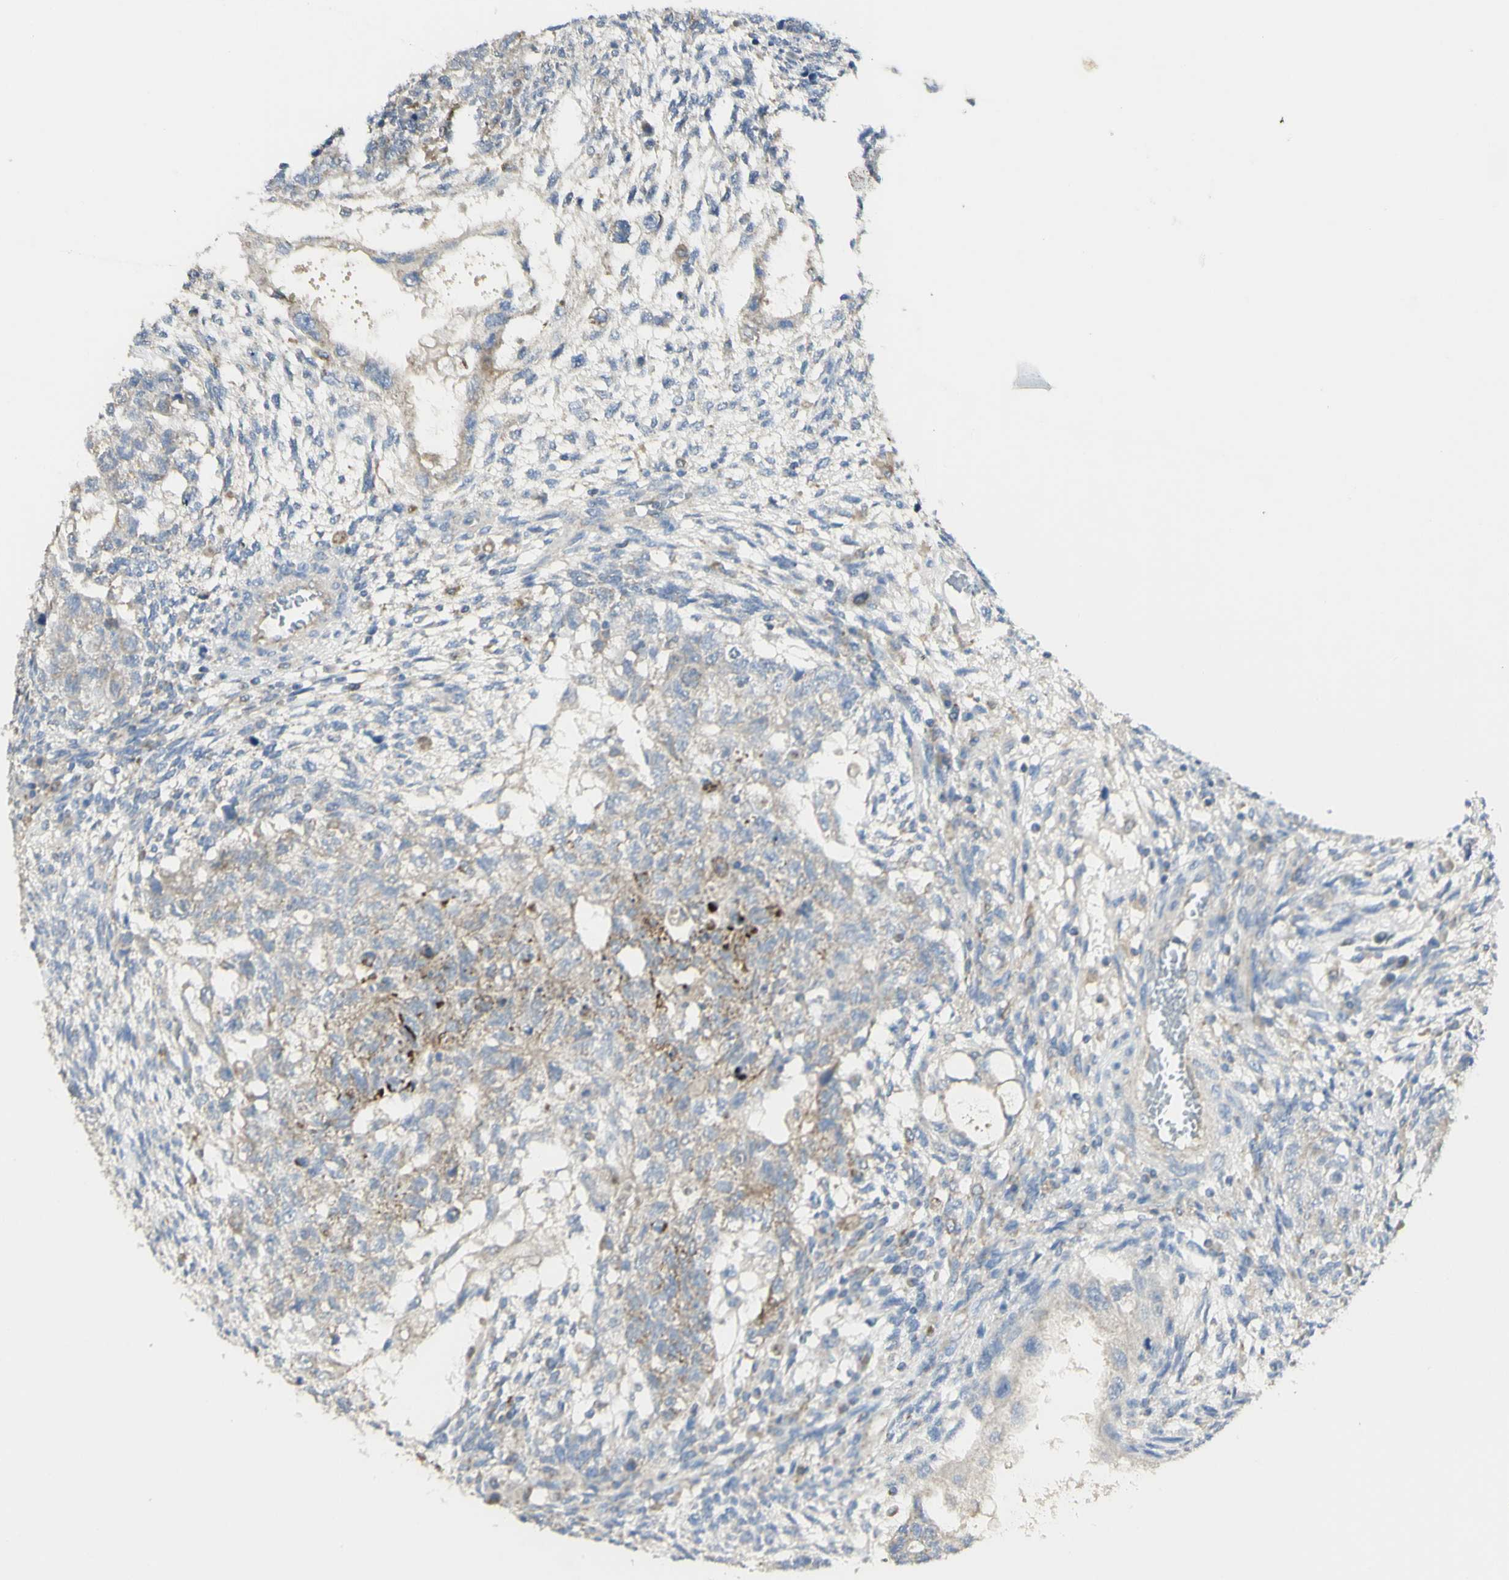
{"staining": {"intensity": "weak", "quantity": "<25%", "location": "cytoplasmic/membranous"}, "tissue": "testis cancer", "cell_type": "Tumor cells", "image_type": "cancer", "snomed": [{"axis": "morphology", "description": "Normal tissue, NOS"}, {"axis": "morphology", "description": "Carcinoma, Embryonal, NOS"}, {"axis": "topography", "description": "Testis"}], "caption": "Tumor cells show no significant protein staining in testis cancer. The staining was performed using DAB to visualize the protein expression in brown, while the nuclei were stained in blue with hematoxylin (Magnification: 20x).", "gene": "CNTNAP1", "patient": {"sex": "male", "age": 36}}